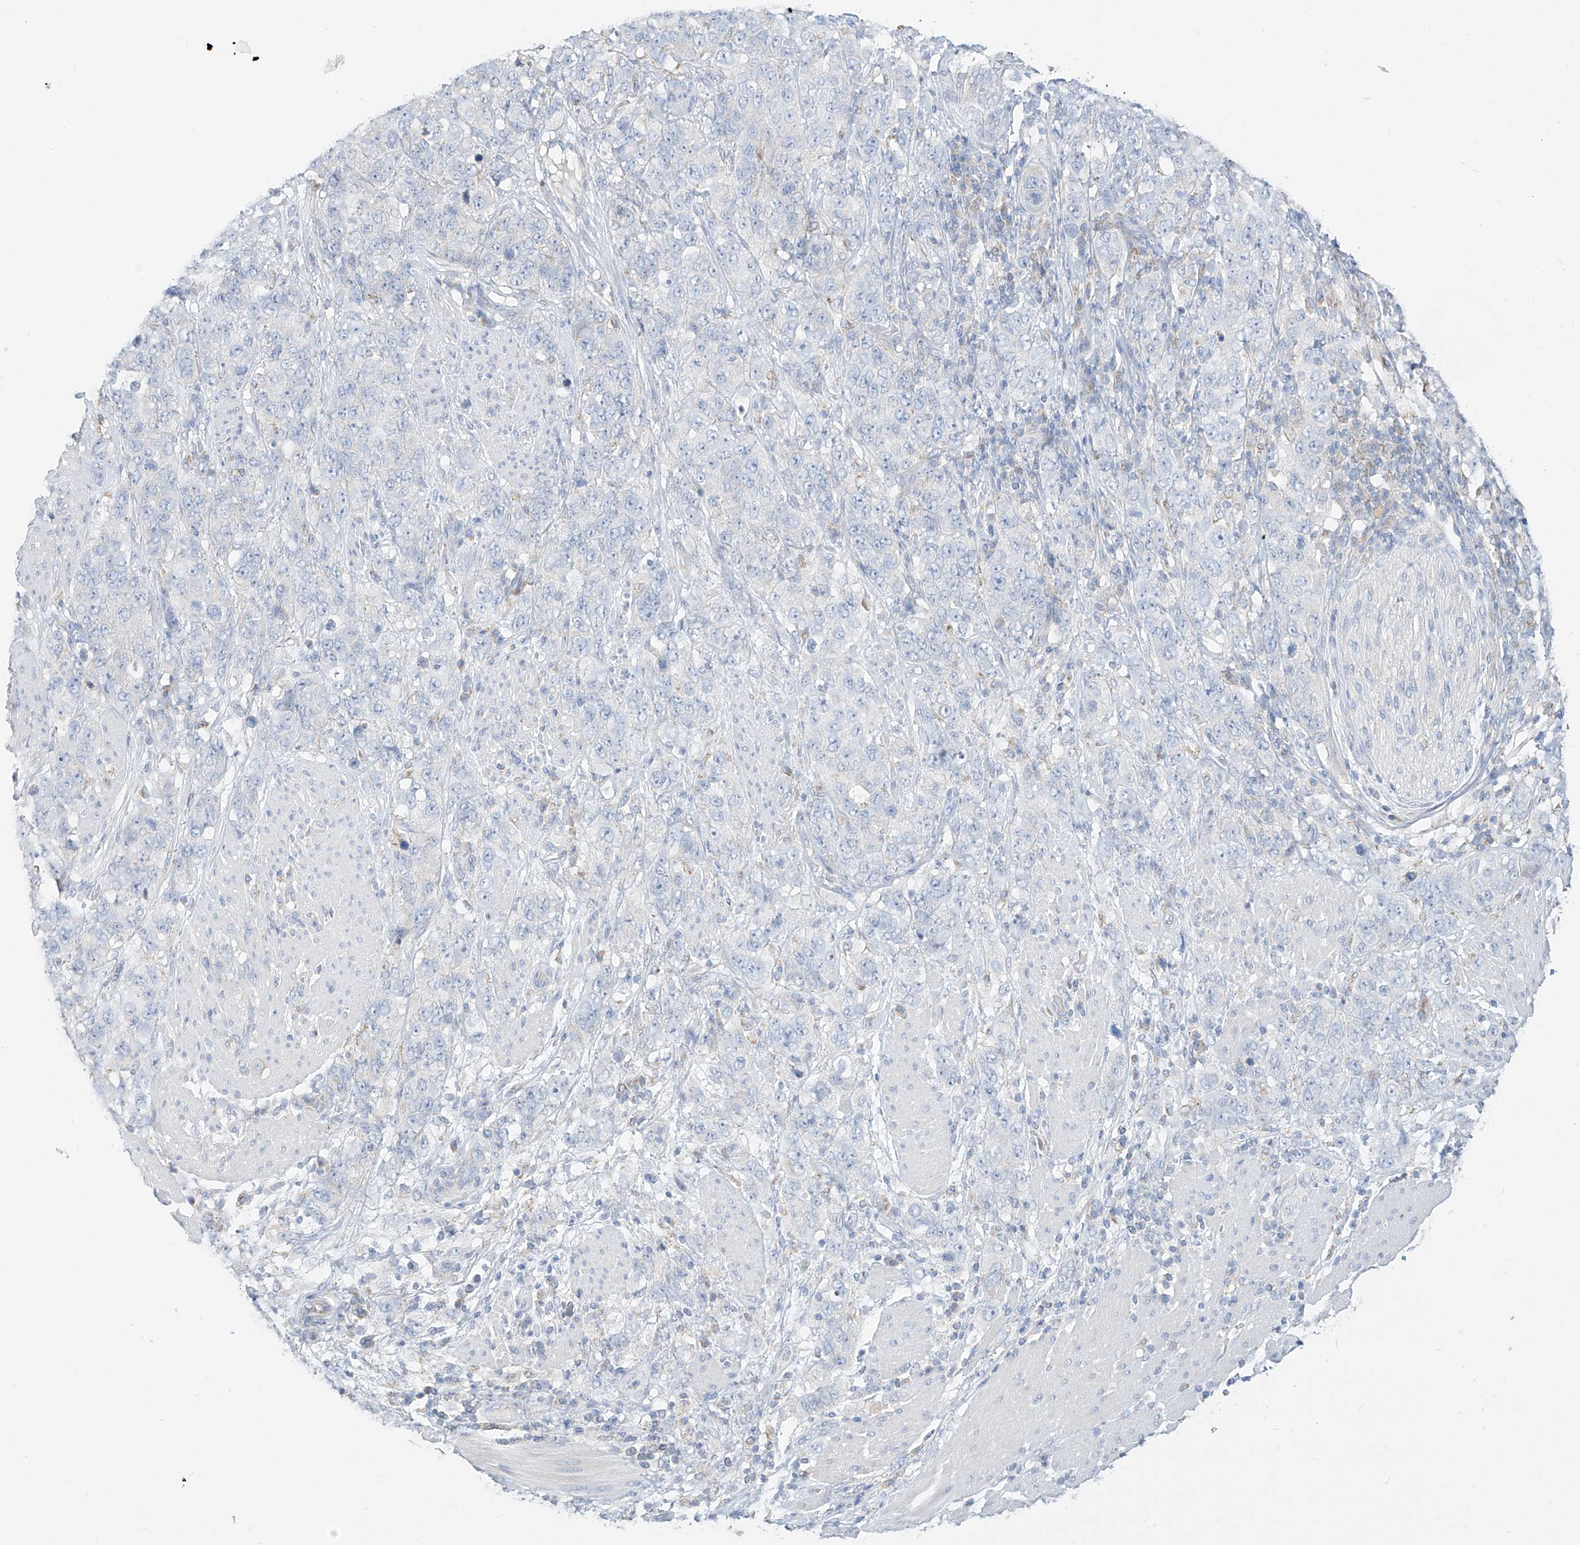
{"staining": {"intensity": "negative", "quantity": "none", "location": "none"}, "tissue": "stomach cancer", "cell_type": "Tumor cells", "image_type": "cancer", "snomed": [{"axis": "morphology", "description": "Adenocarcinoma, NOS"}, {"axis": "topography", "description": "Stomach"}], "caption": "DAB (3,3'-diaminobenzidine) immunohistochemical staining of human stomach cancer (adenocarcinoma) reveals no significant positivity in tumor cells.", "gene": "RASA2", "patient": {"sex": "male", "age": 48}}